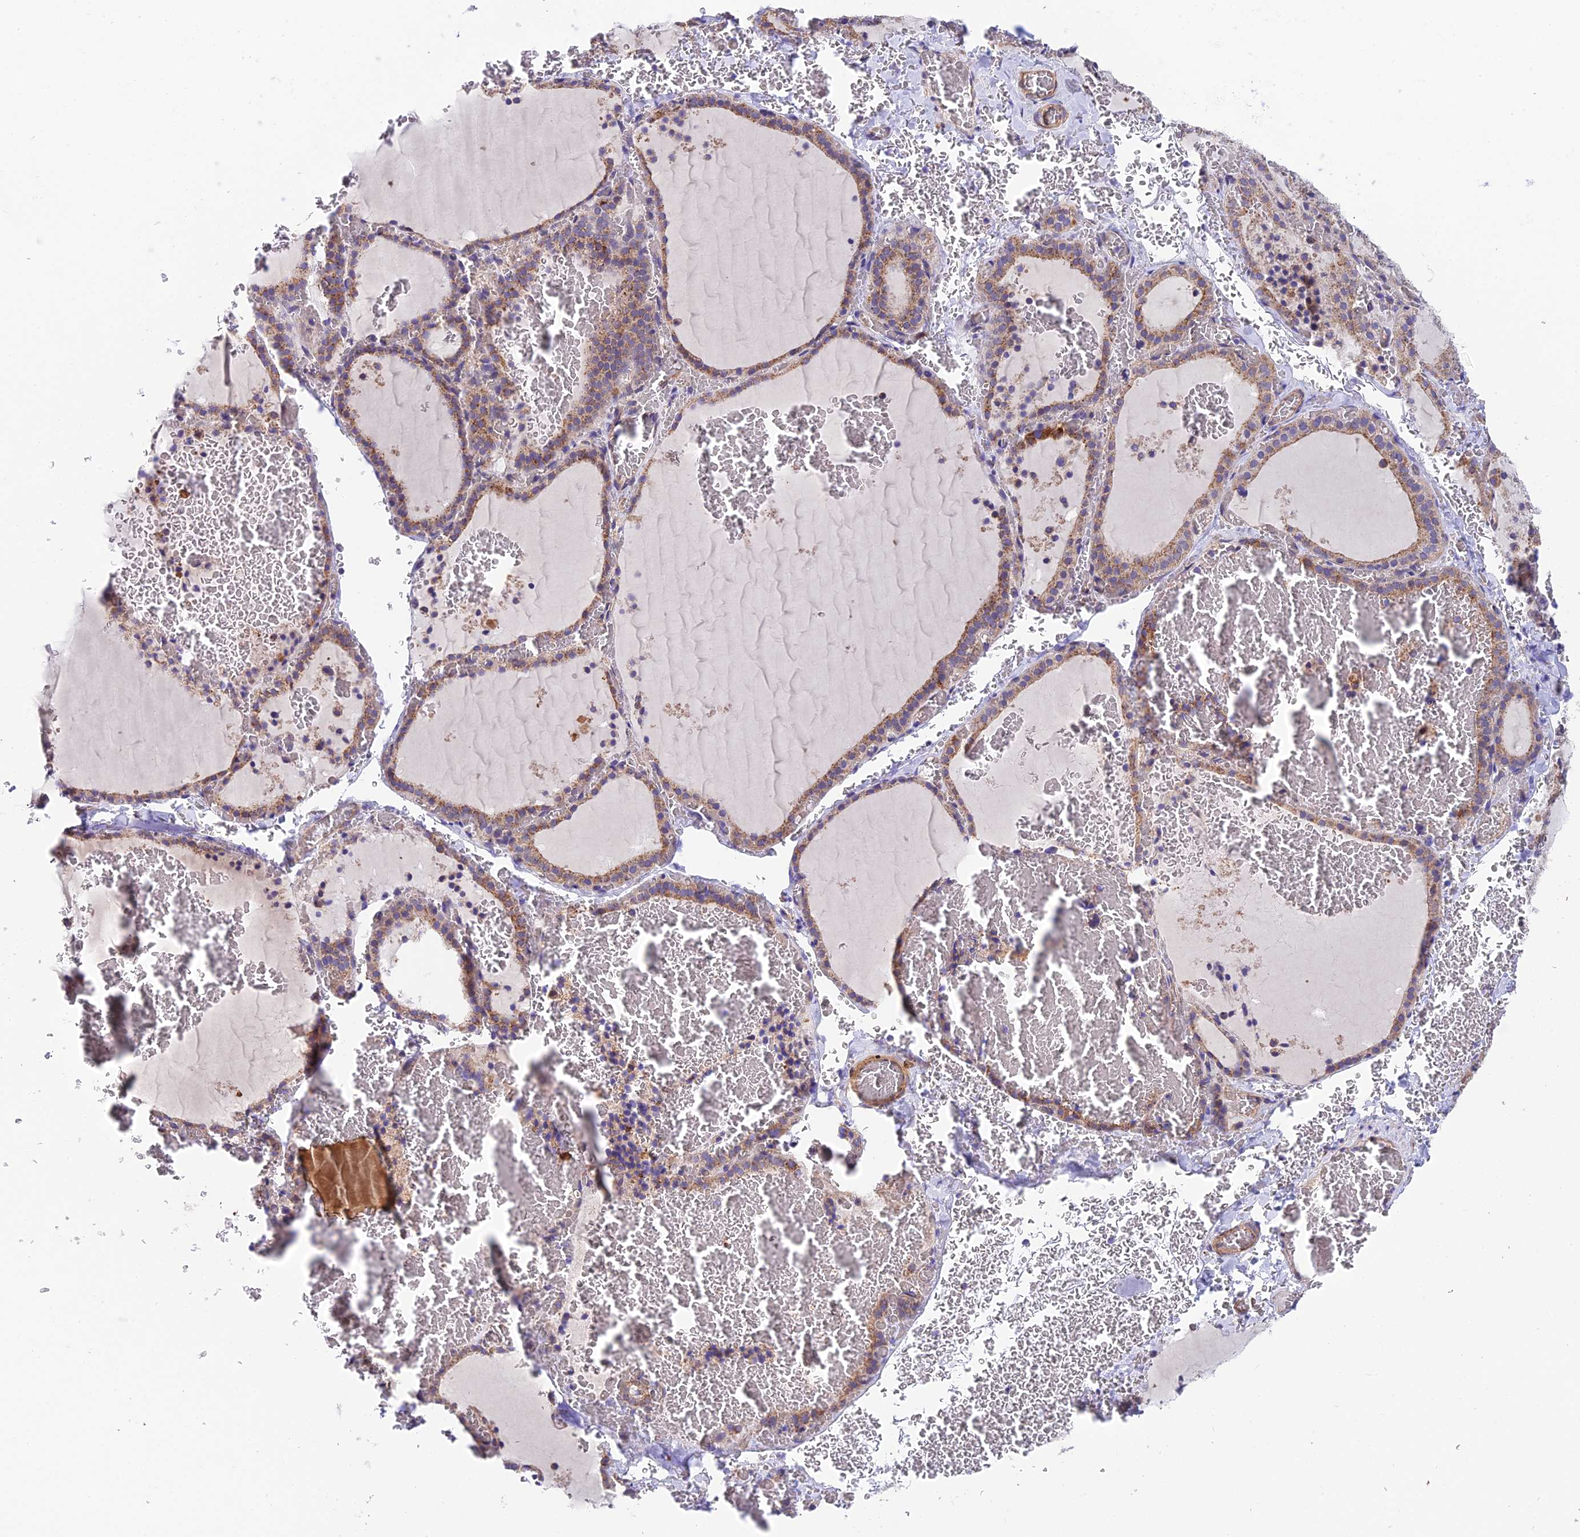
{"staining": {"intensity": "moderate", "quantity": ">75%", "location": "cytoplasmic/membranous"}, "tissue": "thyroid gland", "cell_type": "Glandular cells", "image_type": "normal", "snomed": [{"axis": "morphology", "description": "Normal tissue, NOS"}, {"axis": "topography", "description": "Thyroid gland"}], "caption": "Immunohistochemistry (DAB (3,3'-diaminobenzidine)) staining of benign human thyroid gland shows moderate cytoplasmic/membranous protein staining in approximately >75% of glandular cells.", "gene": "QRFP", "patient": {"sex": "female", "age": 39}}